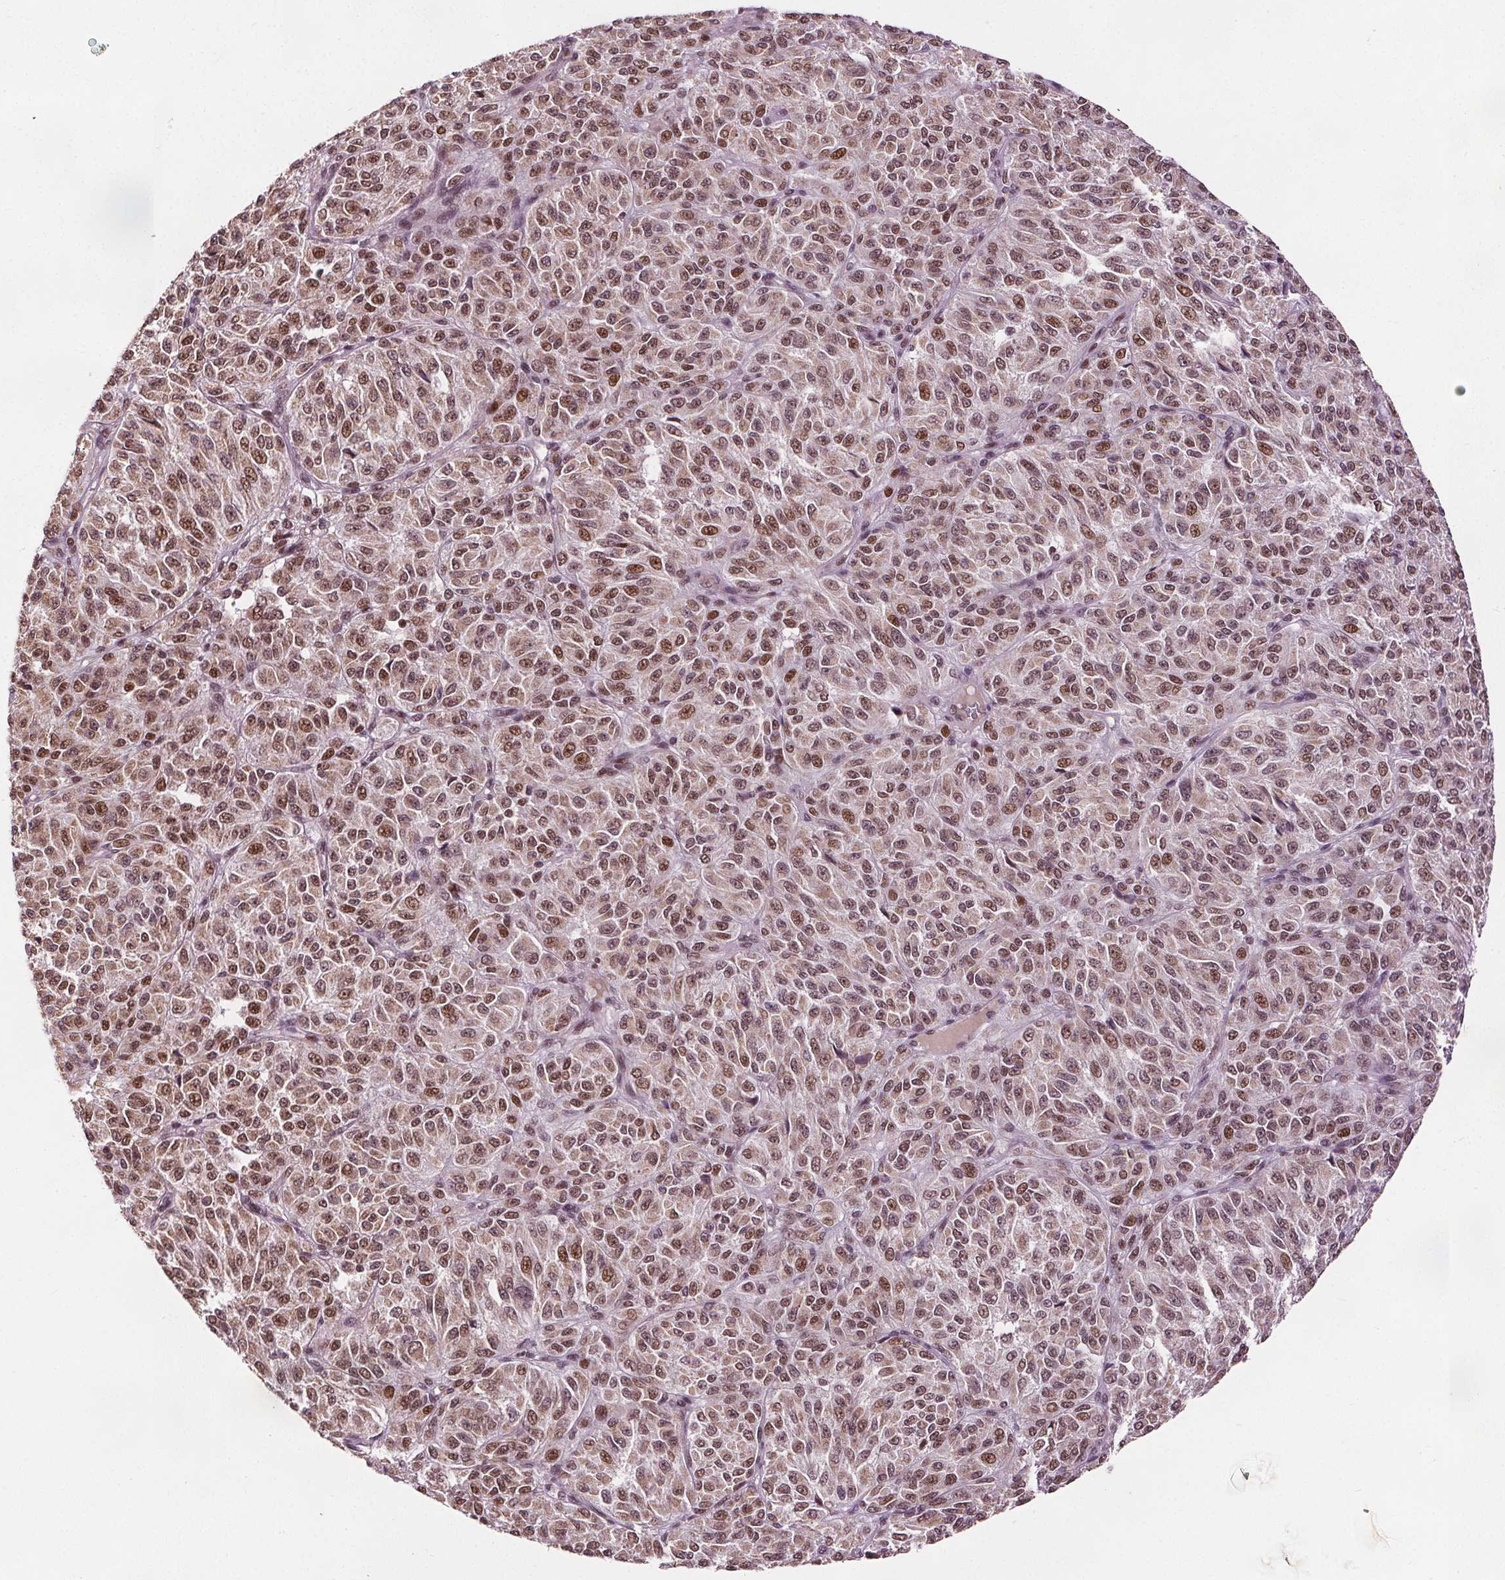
{"staining": {"intensity": "moderate", "quantity": ">75%", "location": "nuclear"}, "tissue": "melanoma", "cell_type": "Tumor cells", "image_type": "cancer", "snomed": [{"axis": "morphology", "description": "Malignant melanoma, Metastatic site"}, {"axis": "topography", "description": "Brain"}], "caption": "High-power microscopy captured an immunohistochemistry (IHC) micrograph of melanoma, revealing moderate nuclear expression in approximately >75% of tumor cells. Ihc stains the protein in brown and the nuclei are stained blue.", "gene": "DDX11", "patient": {"sex": "female", "age": 56}}